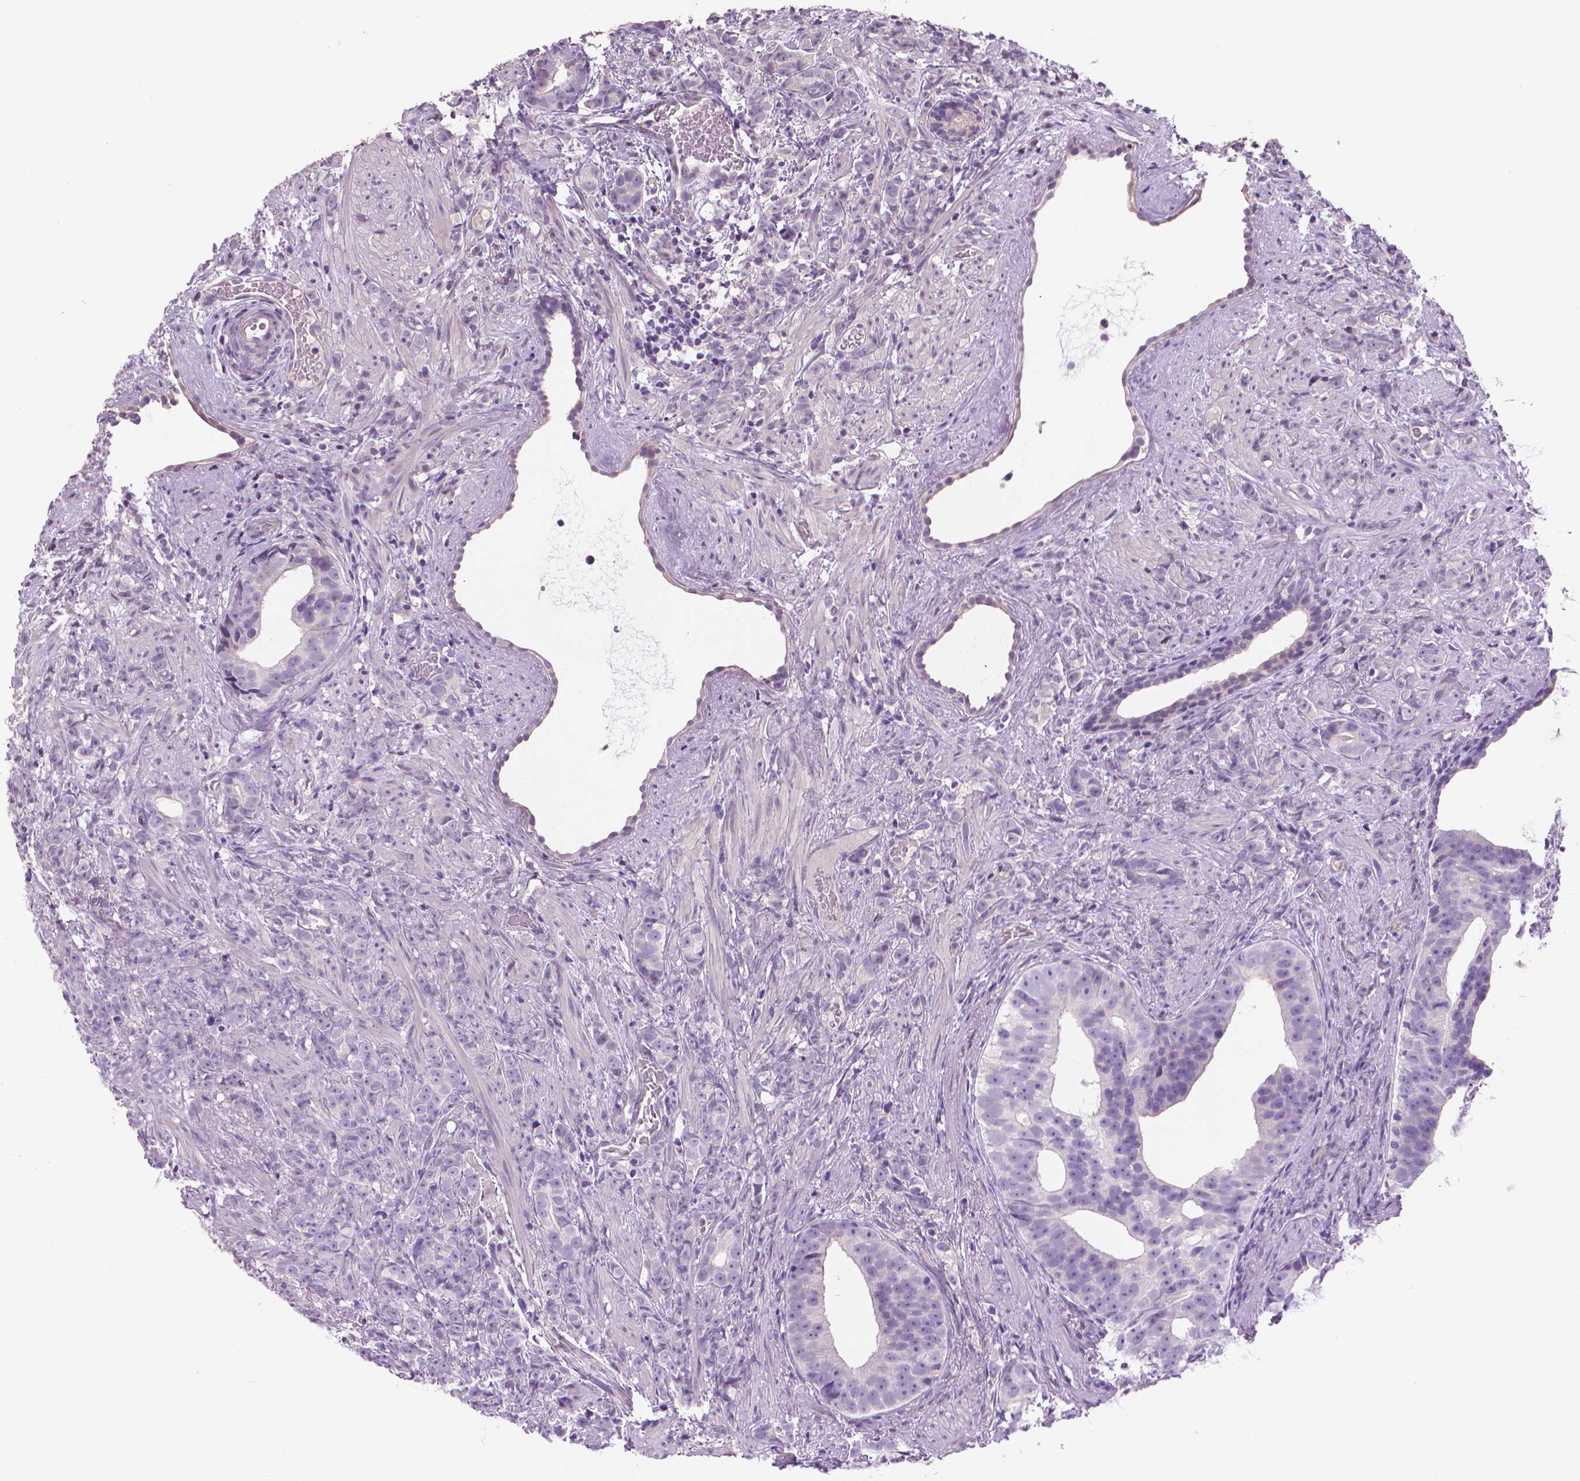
{"staining": {"intensity": "negative", "quantity": "none", "location": "none"}, "tissue": "prostate cancer", "cell_type": "Tumor cells", "image_type": "cancer", "snomed": [{"axis": "morphology", "description": "Adenocarcinoma, High grade"}, {"axis": "topography", "description": "Prostate"}], "caption": "Tumor cells are negative for protein expression in human prostate adenocarcinoma (high-grade).", "gene": "CLXN", "patient": {"sex": "male", "age": 81}}